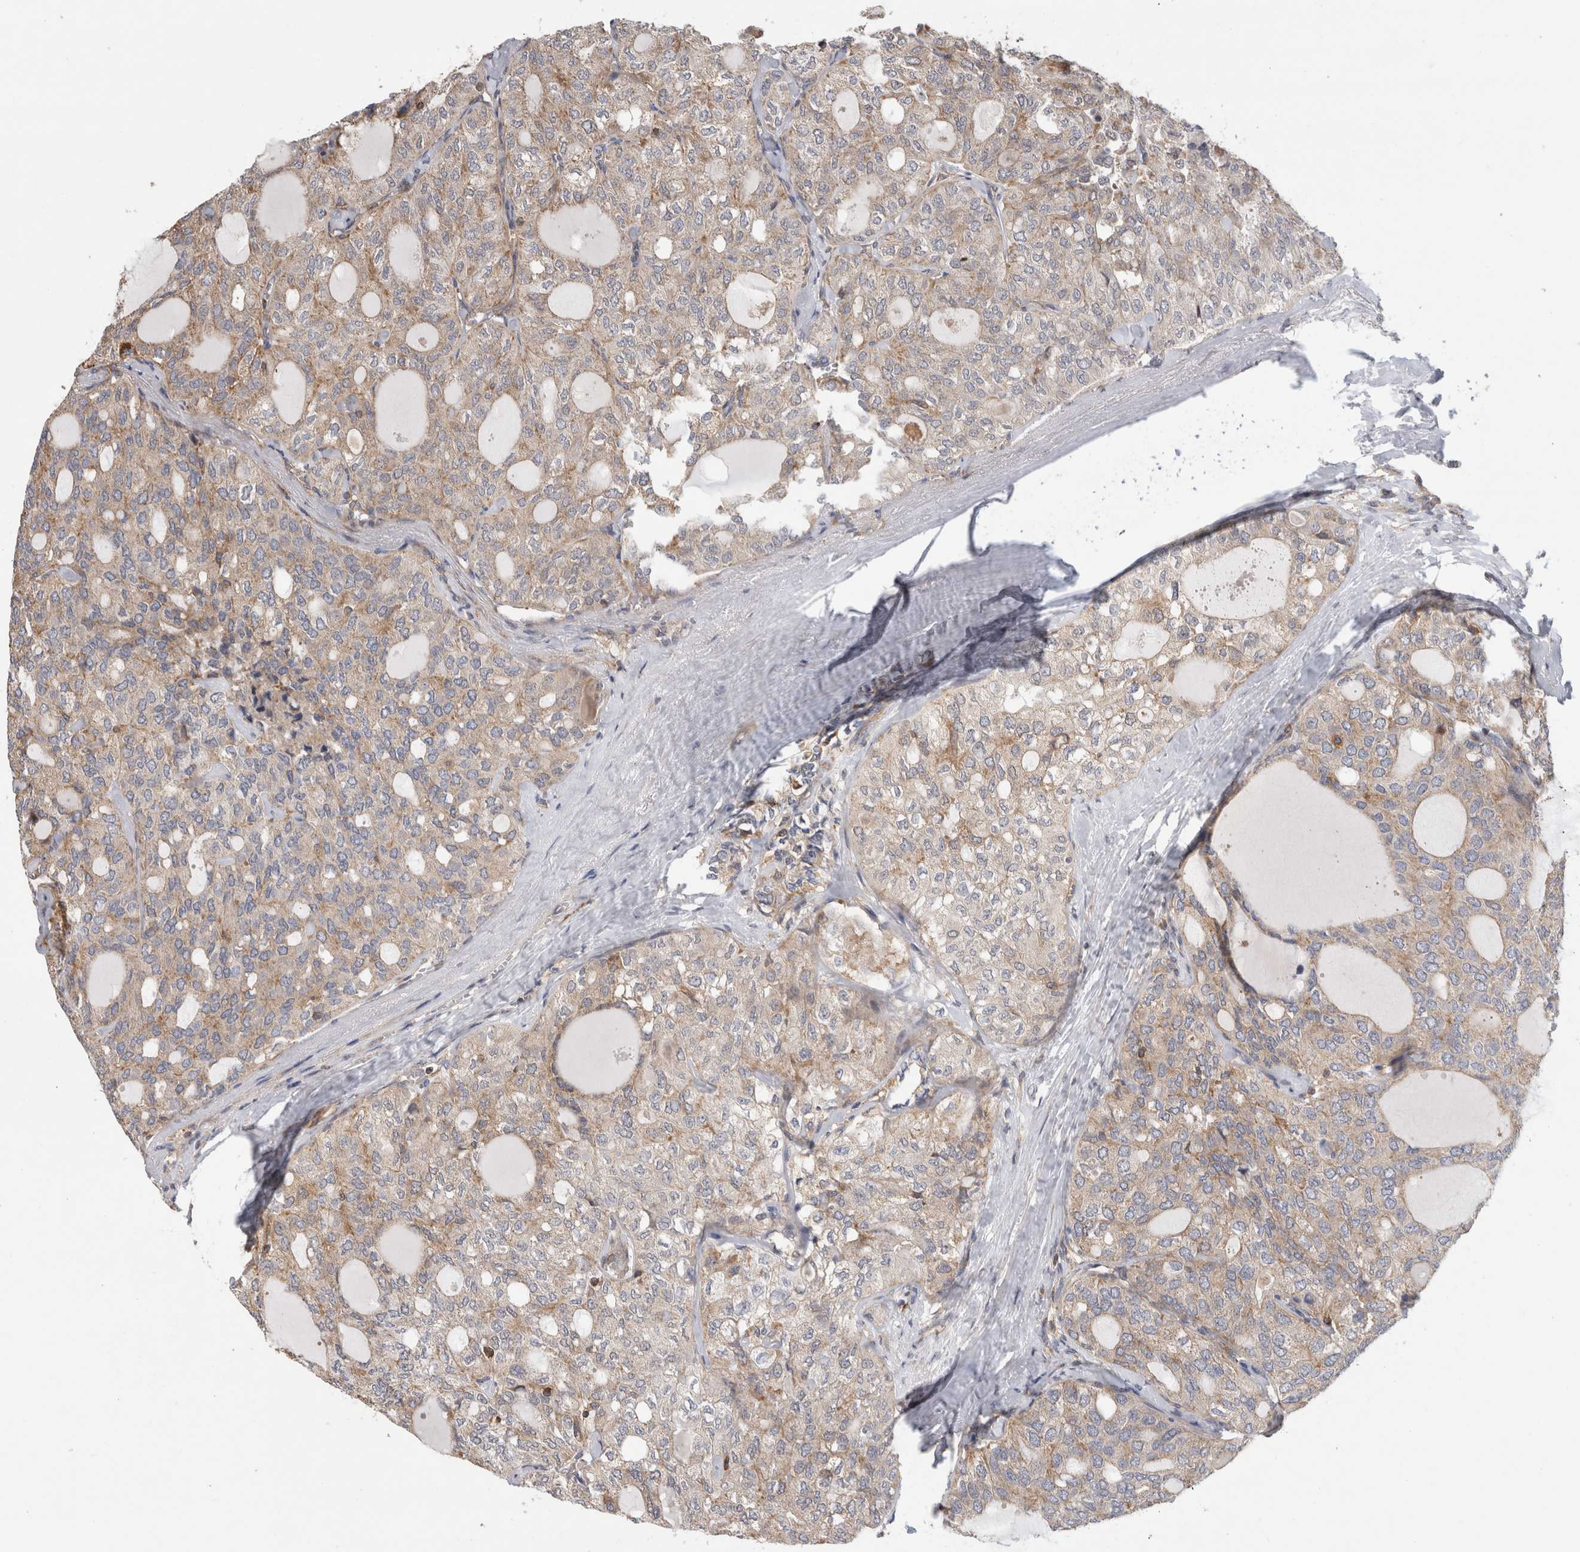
{"staining": {"intensity": "weak", "quantity": ">75%", "location": "cytoplasmic/membranous"}, "tissue": "thyroid cancer", "cell_type": "Tumor cells", "image_type": "cancer", "snomed": [{"axis": "morphology", "description": "Follicular adenoma carcinoma, NOS"}, {"axis": "topography", "description": "Thyroid gland"}], "caption": "Protein staining of thyroid cancer tissue displays weak cytoplasmic/membranous positivity in approximately >75% of tumor cells.", "gene": "GRIK2", "patient": {"sex": "male", "age": 75}}